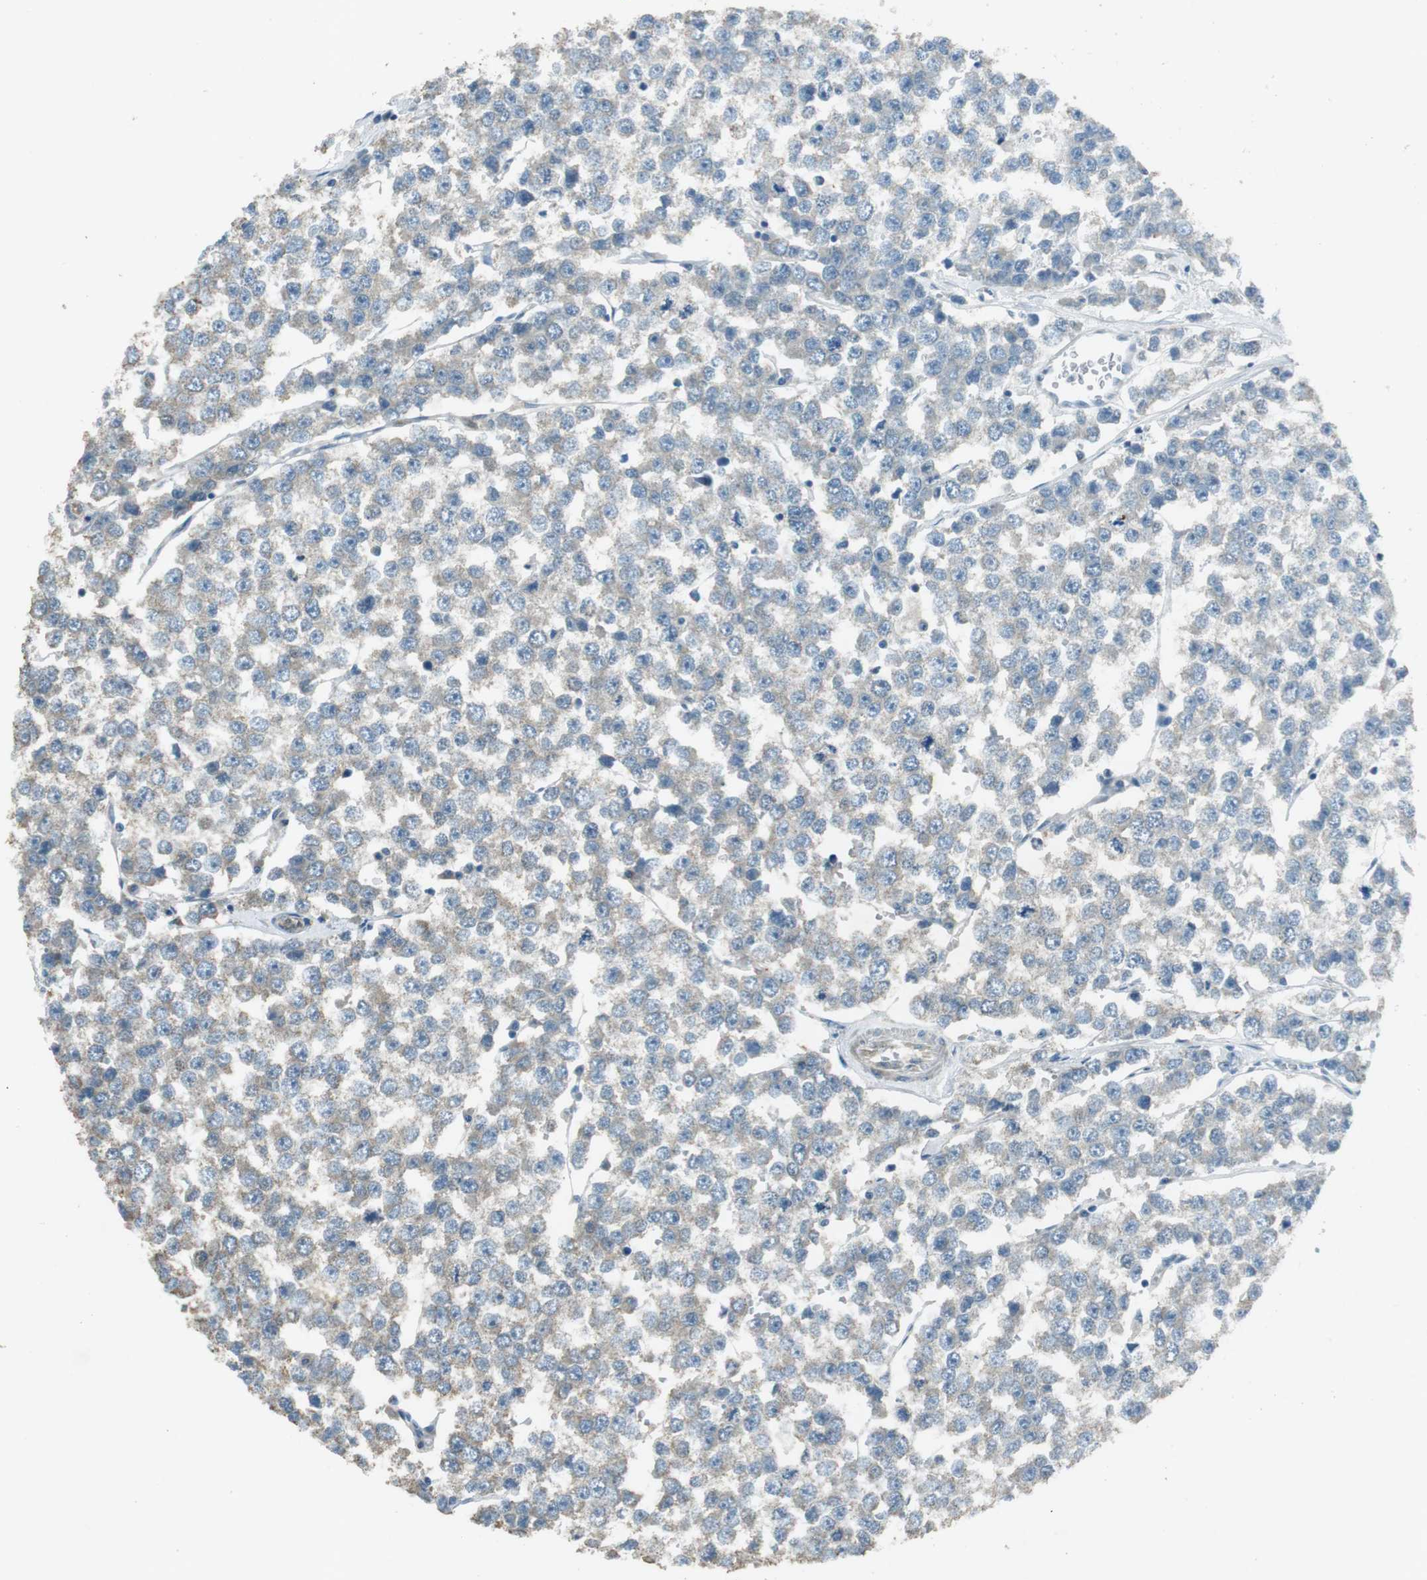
{"staining": {"intensity": "negative", "quantity": "none", "location": "none"}, "tissue": "testis cancer", "cell_type": "Tumor cells", "image_type": "cancer", "snomed": [{"axis": "morphology", "description": "Seminoma, NOS"}, {"axis": "morphology", "description": "Carcinoma, Embryonal, NOS"}, {"axis": "topography", "description": "Testis"}], "caption": "Human embryonal carcinoma (testis) stained for a protein using immunohistochemistry shows no staining in tumor cells.", "gene": "MFAP3", "patient": {"sex": "male", "age": 52}}